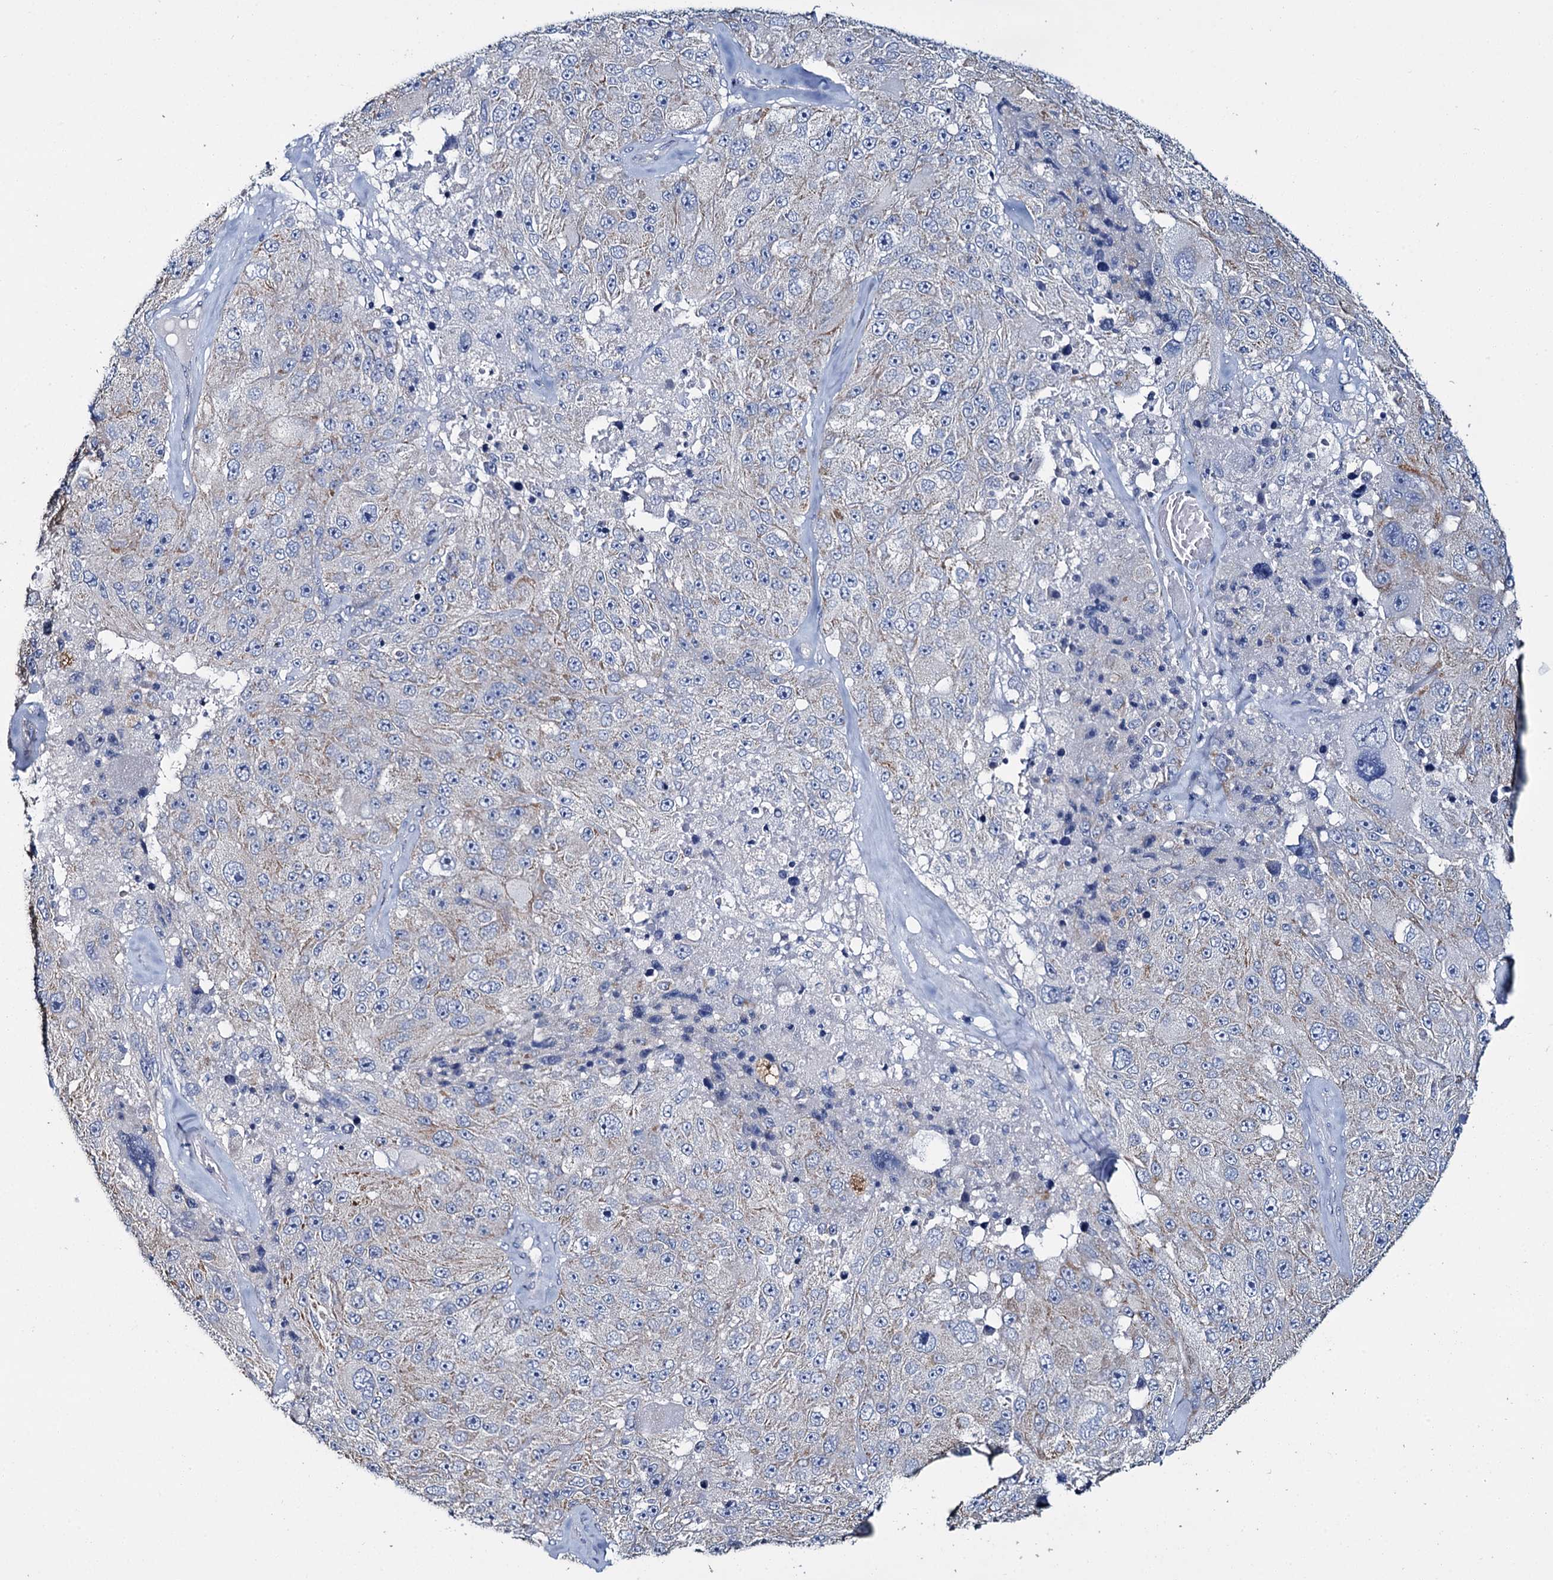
{"staining": {"intensity": "negative", "quantity": "none", "location": "none"}, "tissue": "melanoma", "cell_type": "Tumor cells", "image_type": "cancer", "snomed": [{"axis": "morphology", "description": "Malignant melanoma, Metastatic site"}, {"axis": "topography", "description": "Lymph node"}], "caption": "IHC of melanoma reveals no positivity in tumor cells.", "gene": "SNCB", "patient": {"sex": "male", "age": 62}}